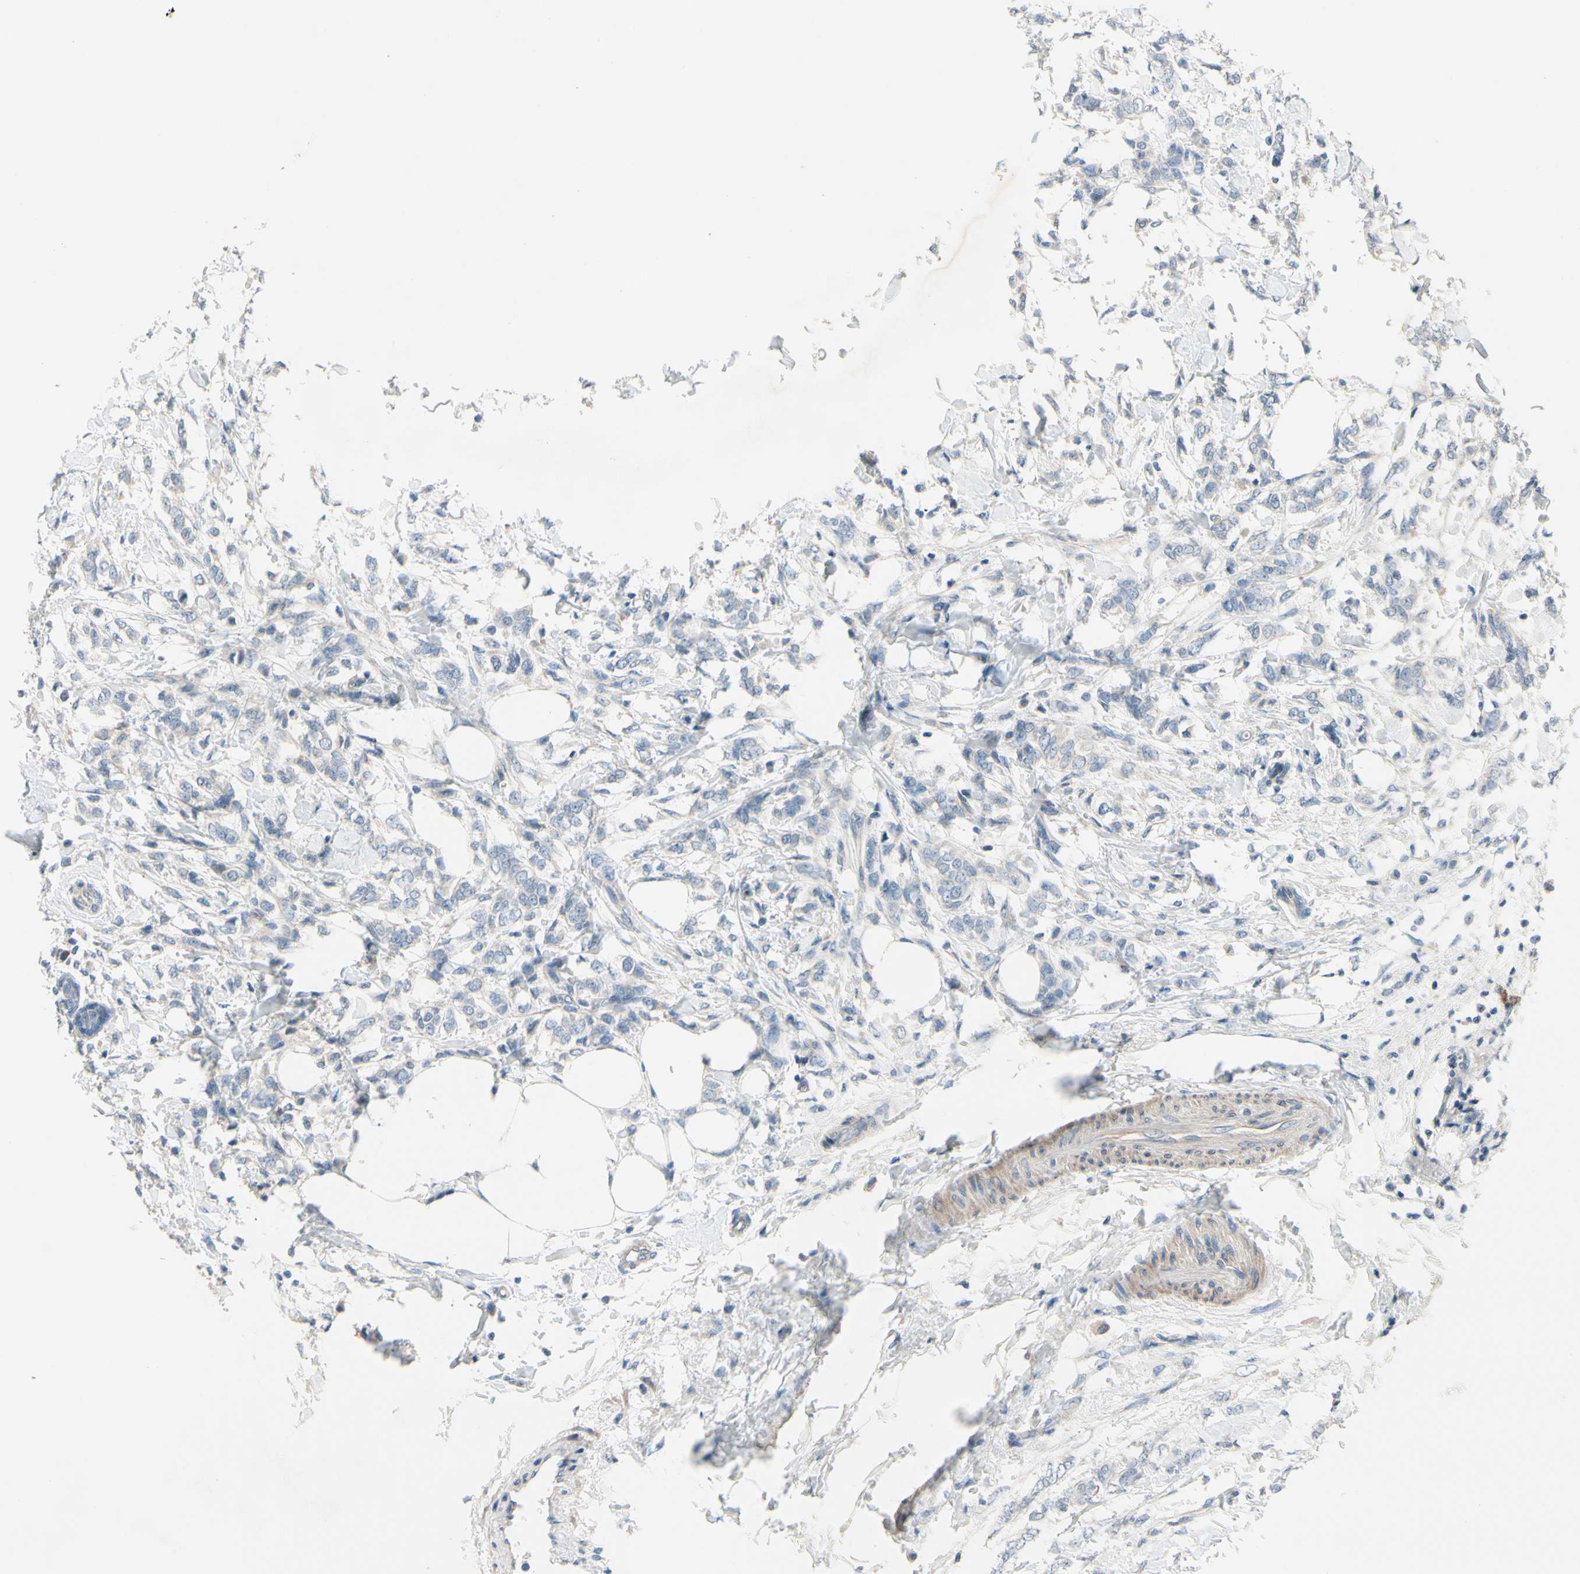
{"staining": {"intensity": "negative", "quantity": "none", "location": "none"}, "tissue": "breast cancer", "cell_type": "Tumor cells", "image_type": "cancer", "snomed": [{"axis": "morphology", "description": "Lobular carcinoma, in situ"}, {"axis": "morphology", "description": "Lobular carcinoma"}, {"axis": "topography", "description": "Breast"}], "caption": "This image is of breast cancer (lobular carcinoma) stained with immunohistochemistry to label a protein in brown with the nuclei are counter-stained blue. There is no positivity in tumor cells. The staining is performed using DAB brown chromogen with nuclei counter-stained in using hematoxylin.", "gene": "SIGLEC5", "patient": {"sex": "female", "age": 41}}